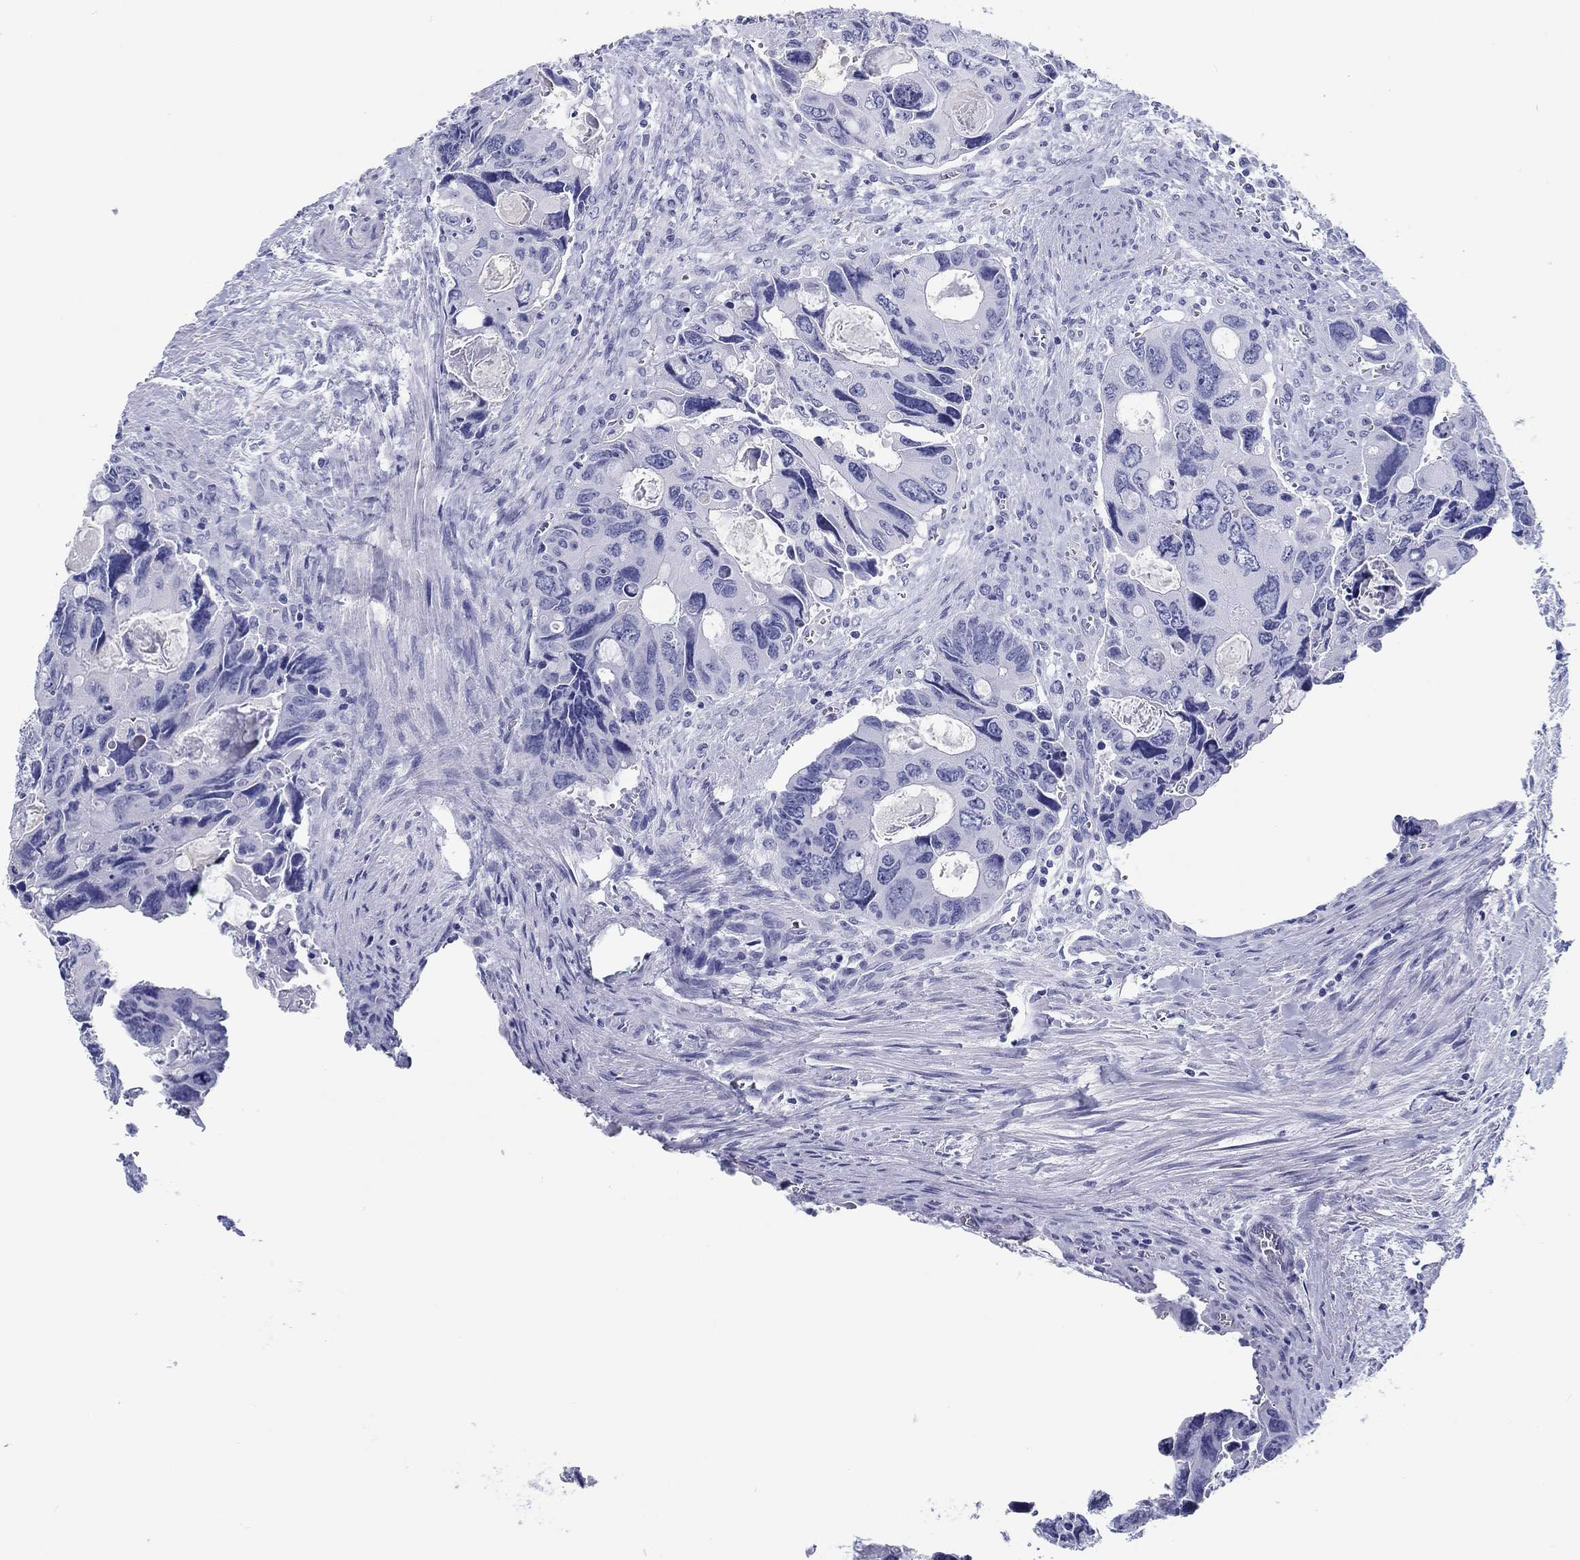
{"staining": {"intensity": "negative", "quantity": "none", "location": "none"}, "tissue": "colorectal cancer", "cell_type": "Tumor cells", "image_type": "cancer", "snomed": [{"axis": "morphology", "description": "Adenocarcinoma, NOS"}, {"axis": "topography", "description": "Rectum"}], "caption": "Photomicrograph shows no protein expression in tumor cells of colorectal cancer (adenocarcinoma) tissue.", "gene": "H1-1", "patient": {"sex": "male", "age": 62}}